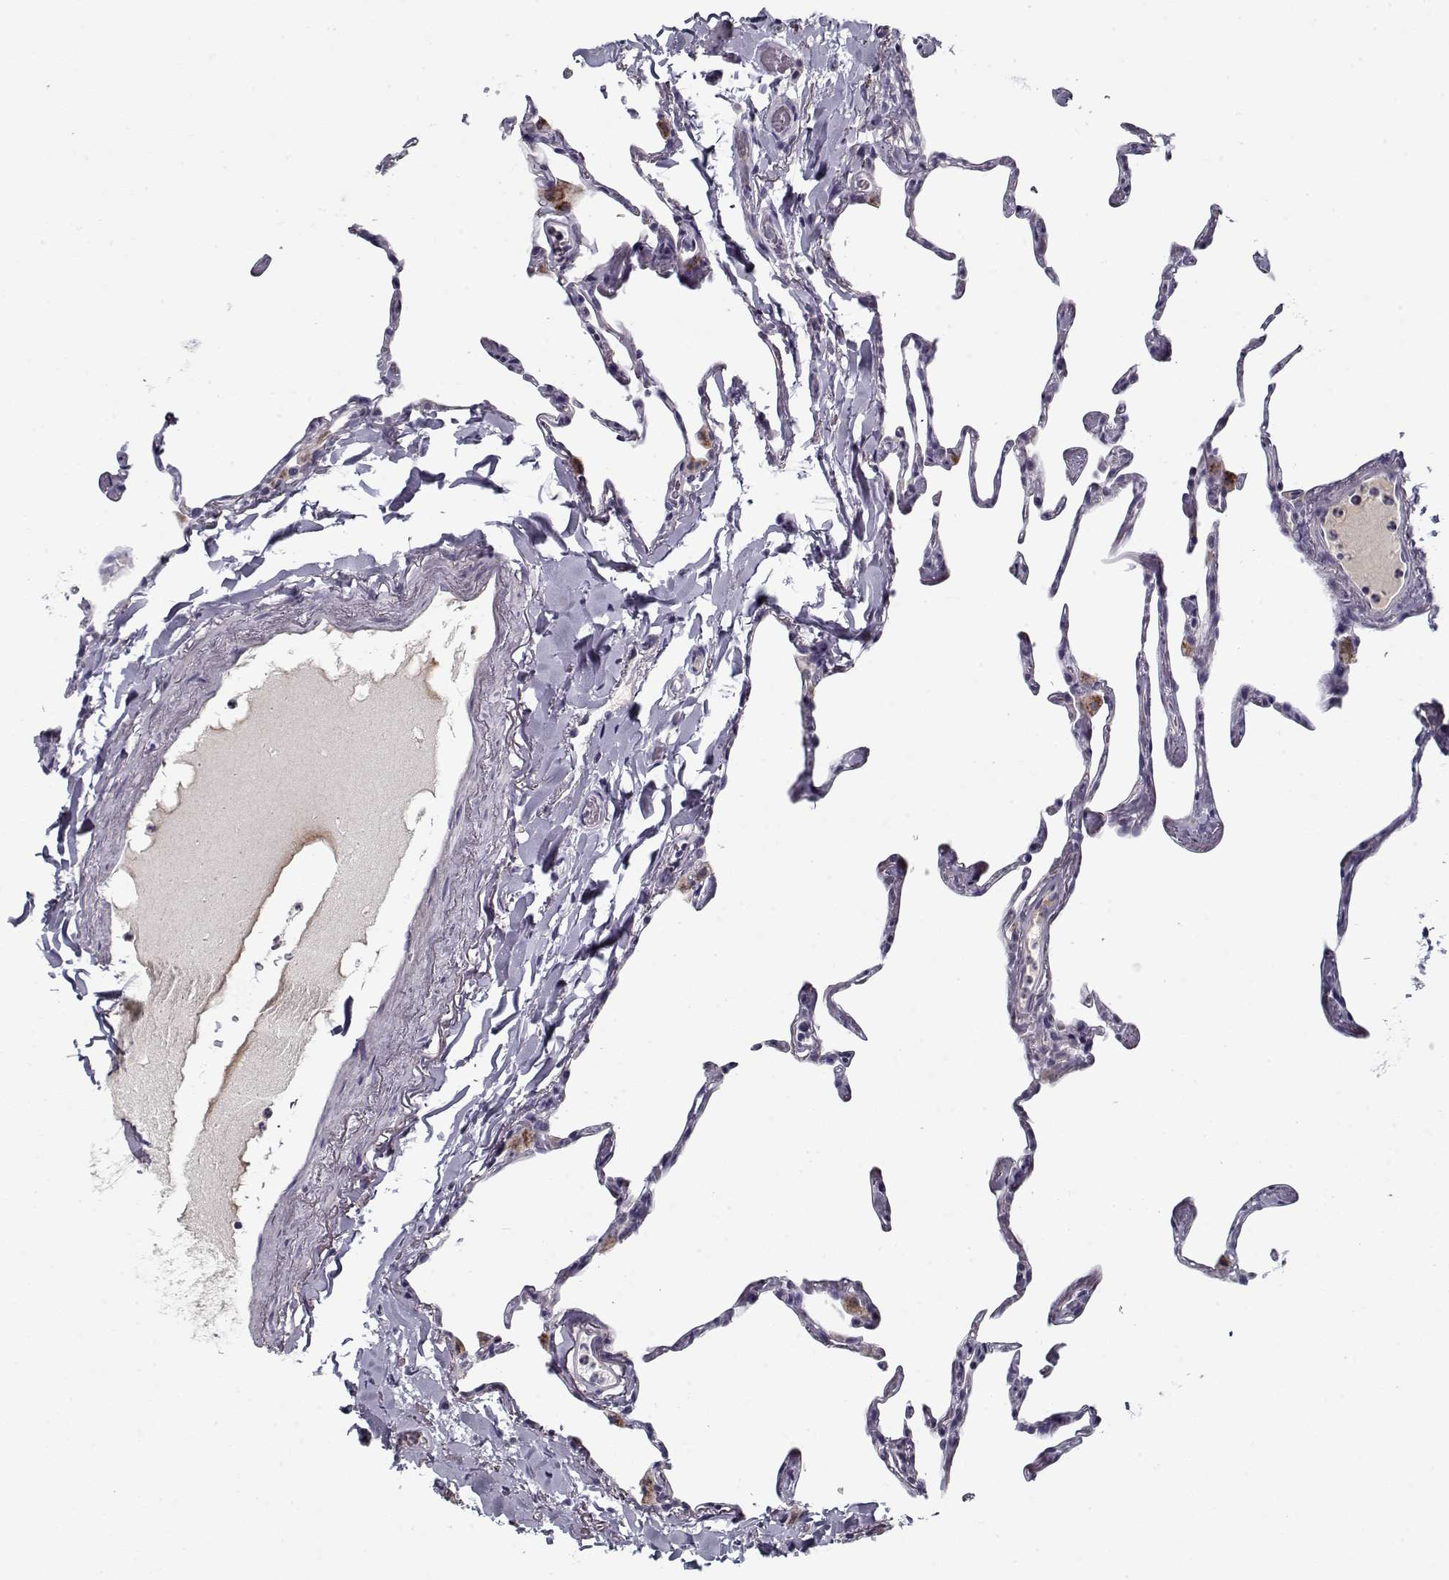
{"staining": {"intensity": "negative", "quantity": "none", "location": "none"}, "tissue": "lung", "cell_type": "Alveolar cells", "image_type": "normal", "snomed": [{"axis": "morphology", "description": "Normal tissue, NOS"}, {"axis": "topography", "description": "Lung"}], "caption": "Normal lung was stained to show a protein in brown. There is no significant staining in alveolar cells. Brightfield microscopy of IHC stained with DAB (brown) and hematoxylin (blue), captured at high magnification.", "gene": "DDX25", "patient": {"sex": "male", "age": 65}}